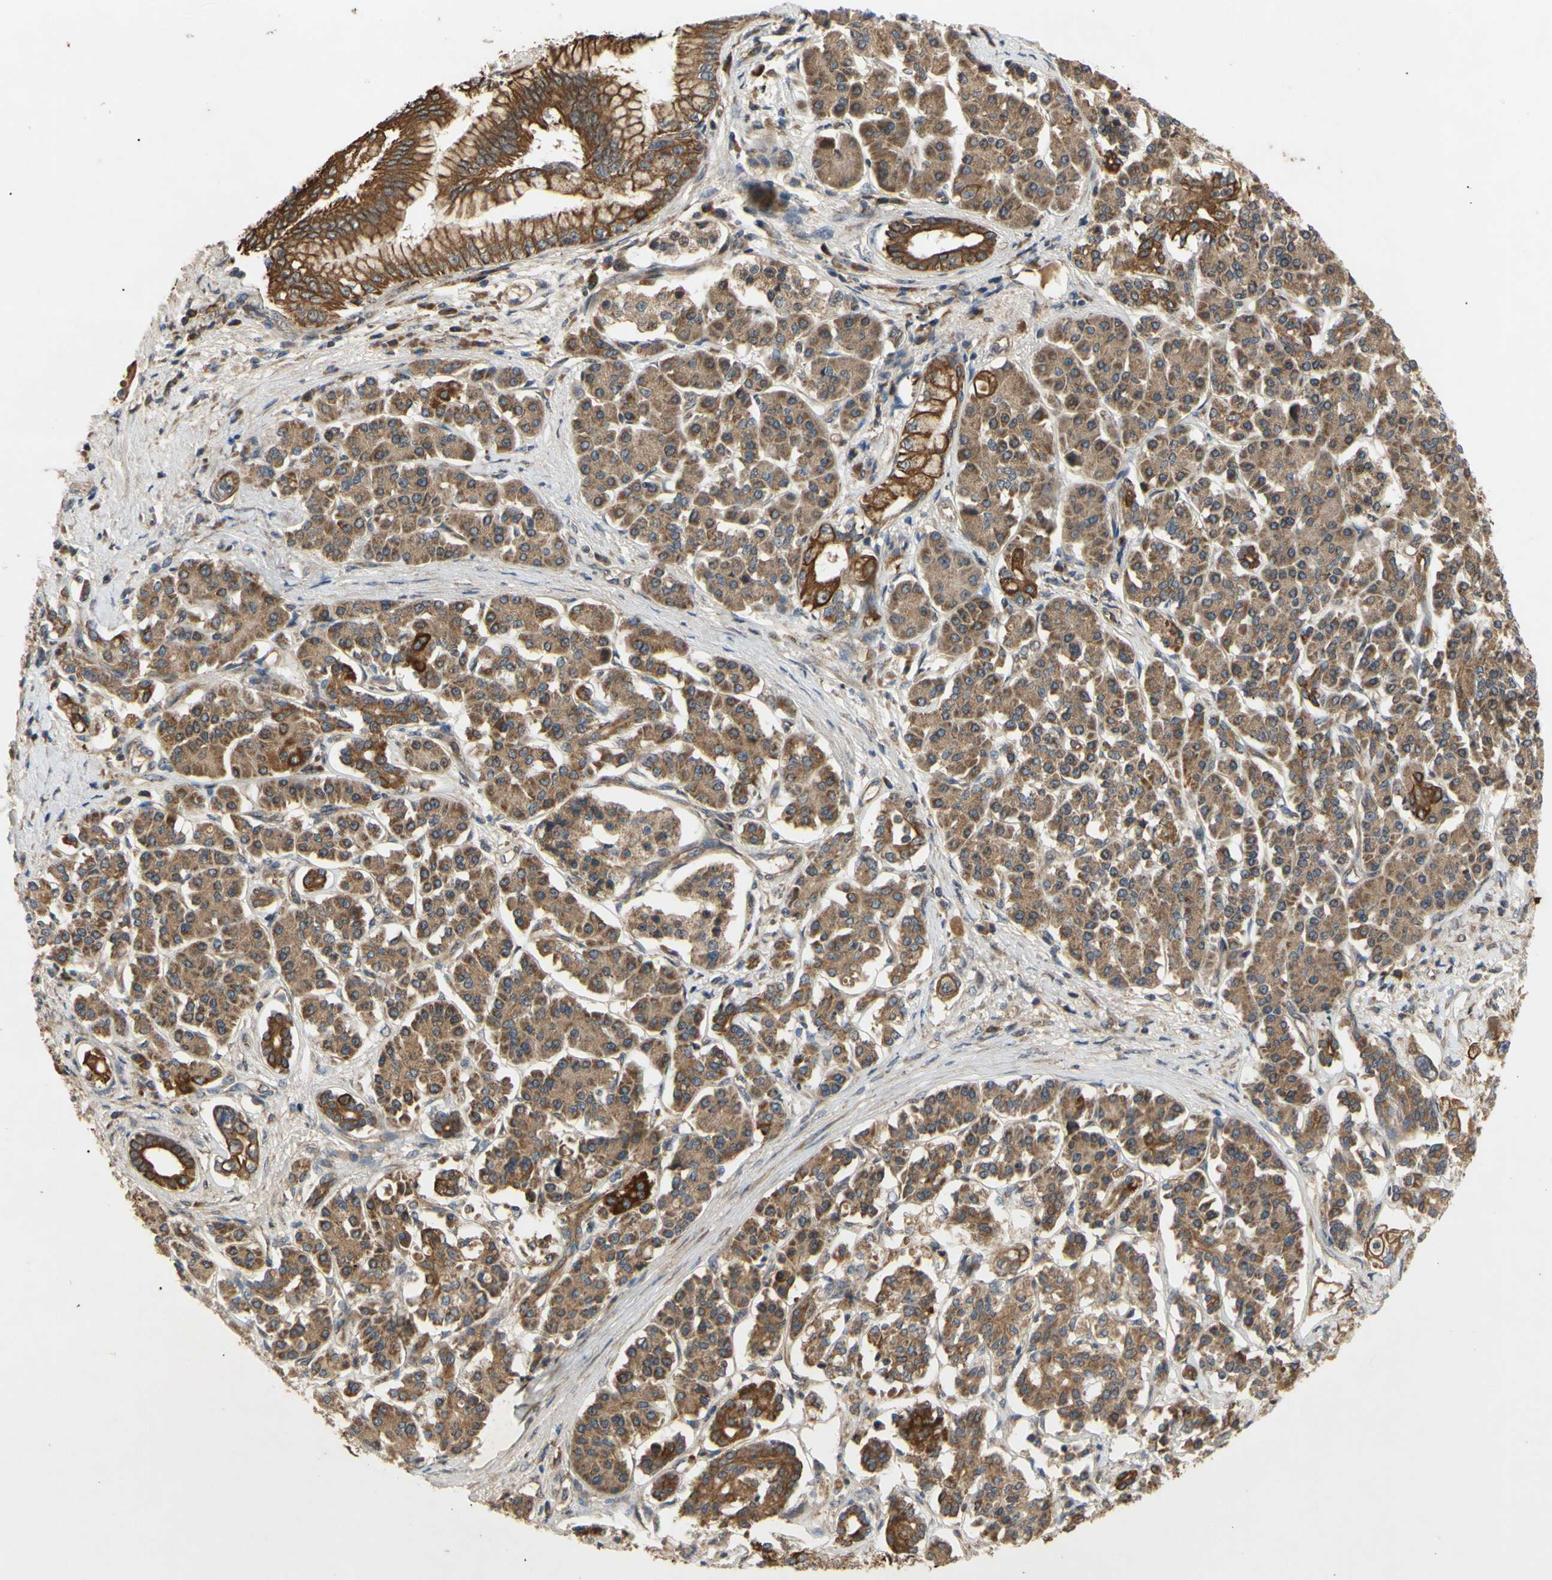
{"staining": {"intensity": "moderate", "quantity": ">75%", "location": "cytoplasmic/membranous"}, "tissue": "pancreatic cancer", "cell_type": "Tumor cells", "image_type": "cancer", "snomed": [{"axis": "morphology", "description": "Normal tissue, NOS"}, {"axis": "topography", "description": "Pancreas"}], "caption": "Immunohistochemistry image of neoplastic tissue: human pancreatic cancer stained using IHC shows medium levels of moderate protein expression localized specifically in the cytoplasmic/membranous of tumor cells, appearing as a cytoplasmic/membranous brown color.", "gene": "PKN1", "patient": {"sex": "male", "age": 42}}